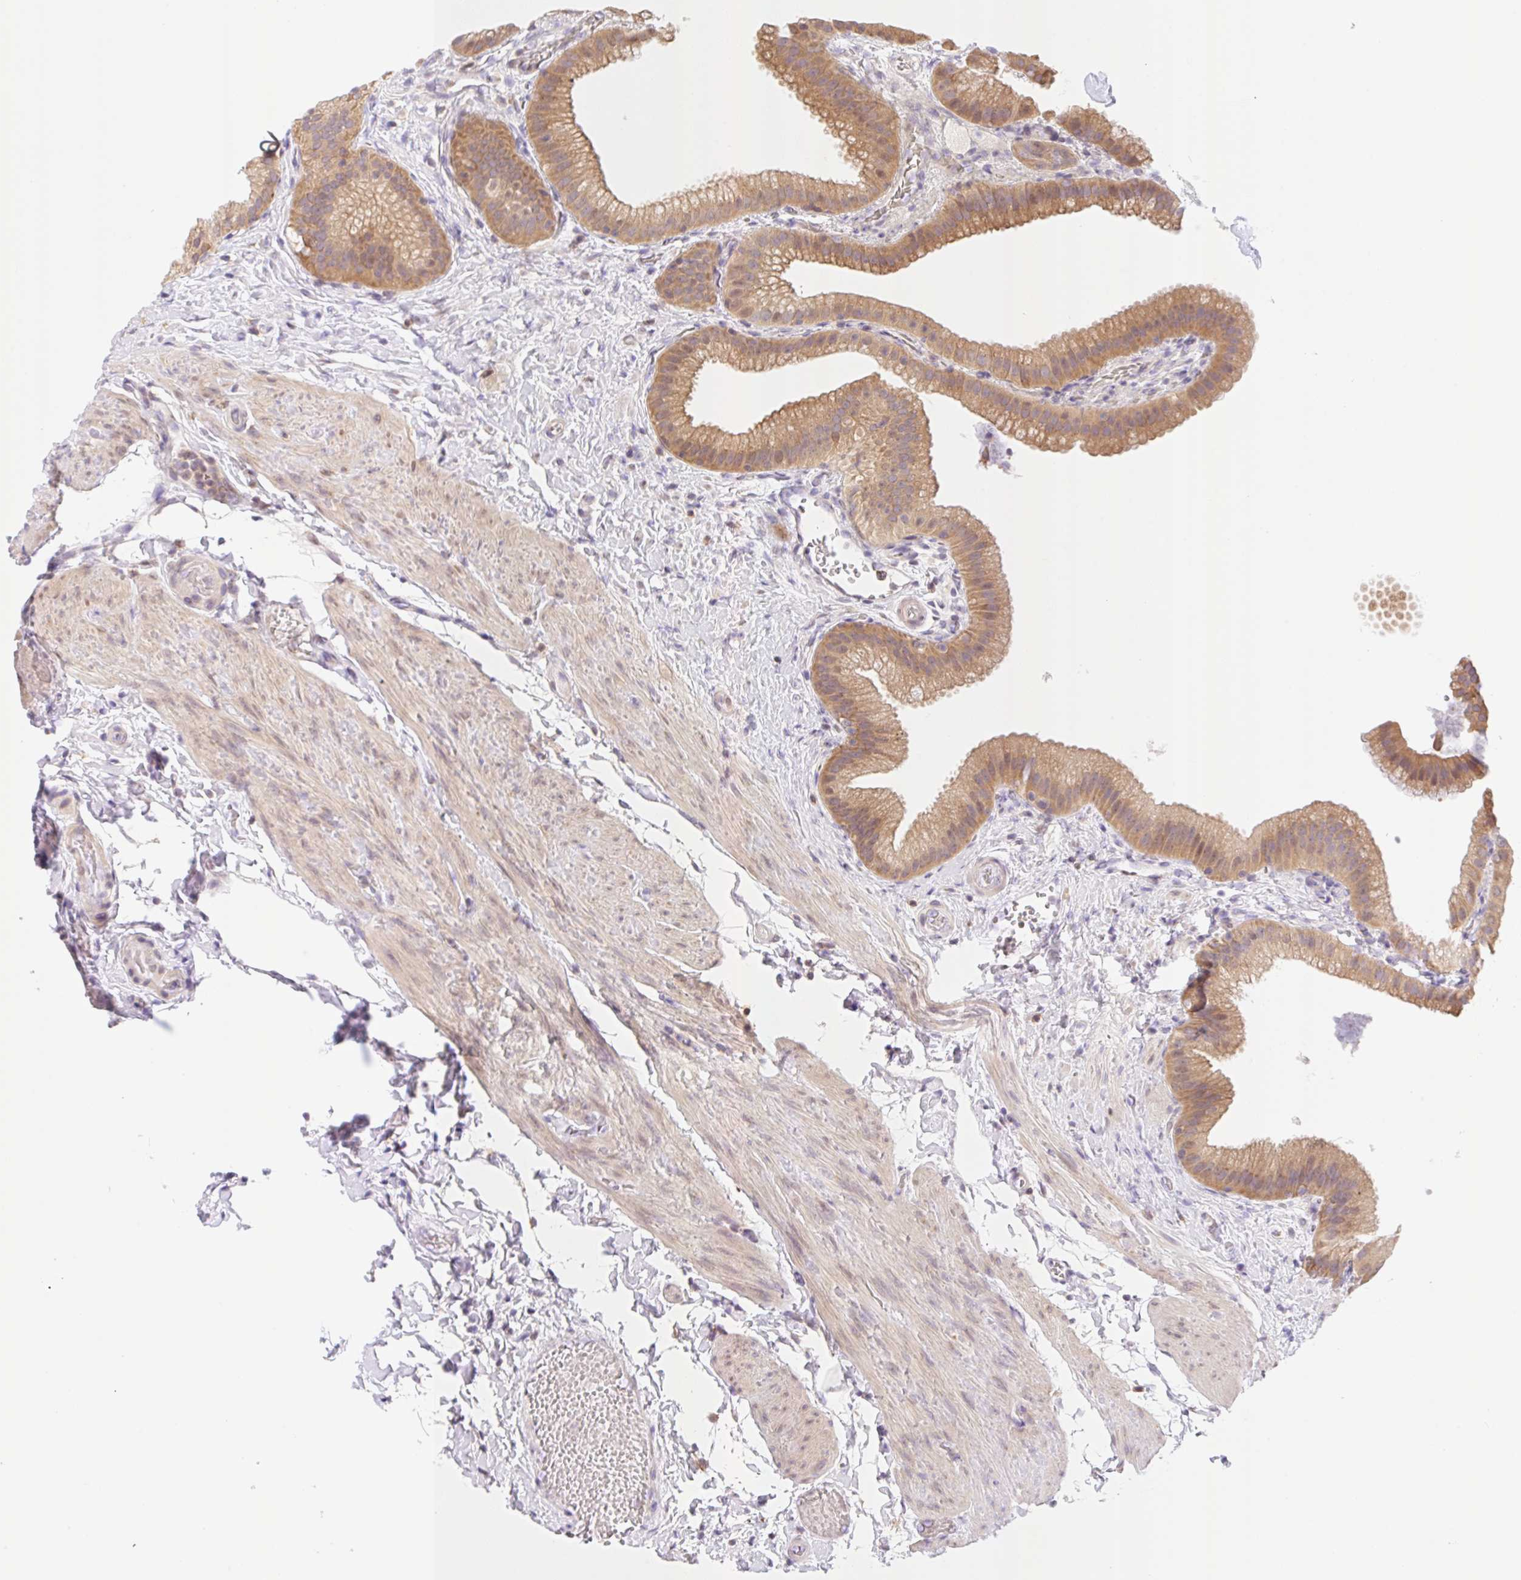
{"staining": {"intensity": "moderate", "quantity": ">75%", "location": "cytoplasmic/membranous"}, "tissue": "gallbladder", "cell_type": "Glandular cells", "image_type": "normal", "snomed": [{"axis": "morphology", "description": "Normal tissue, NOS"}, {"axis": "topography", "description": "Gallbladder"}], "caption": "Gallbladder stained for a protein displays moderate cytoplasmic/membranous positivity in glandular cells. (IHC, brightfield microscopy, high magnification).", "gene": "TBPL2", "patient": {"sex": "female", "age": 63}}